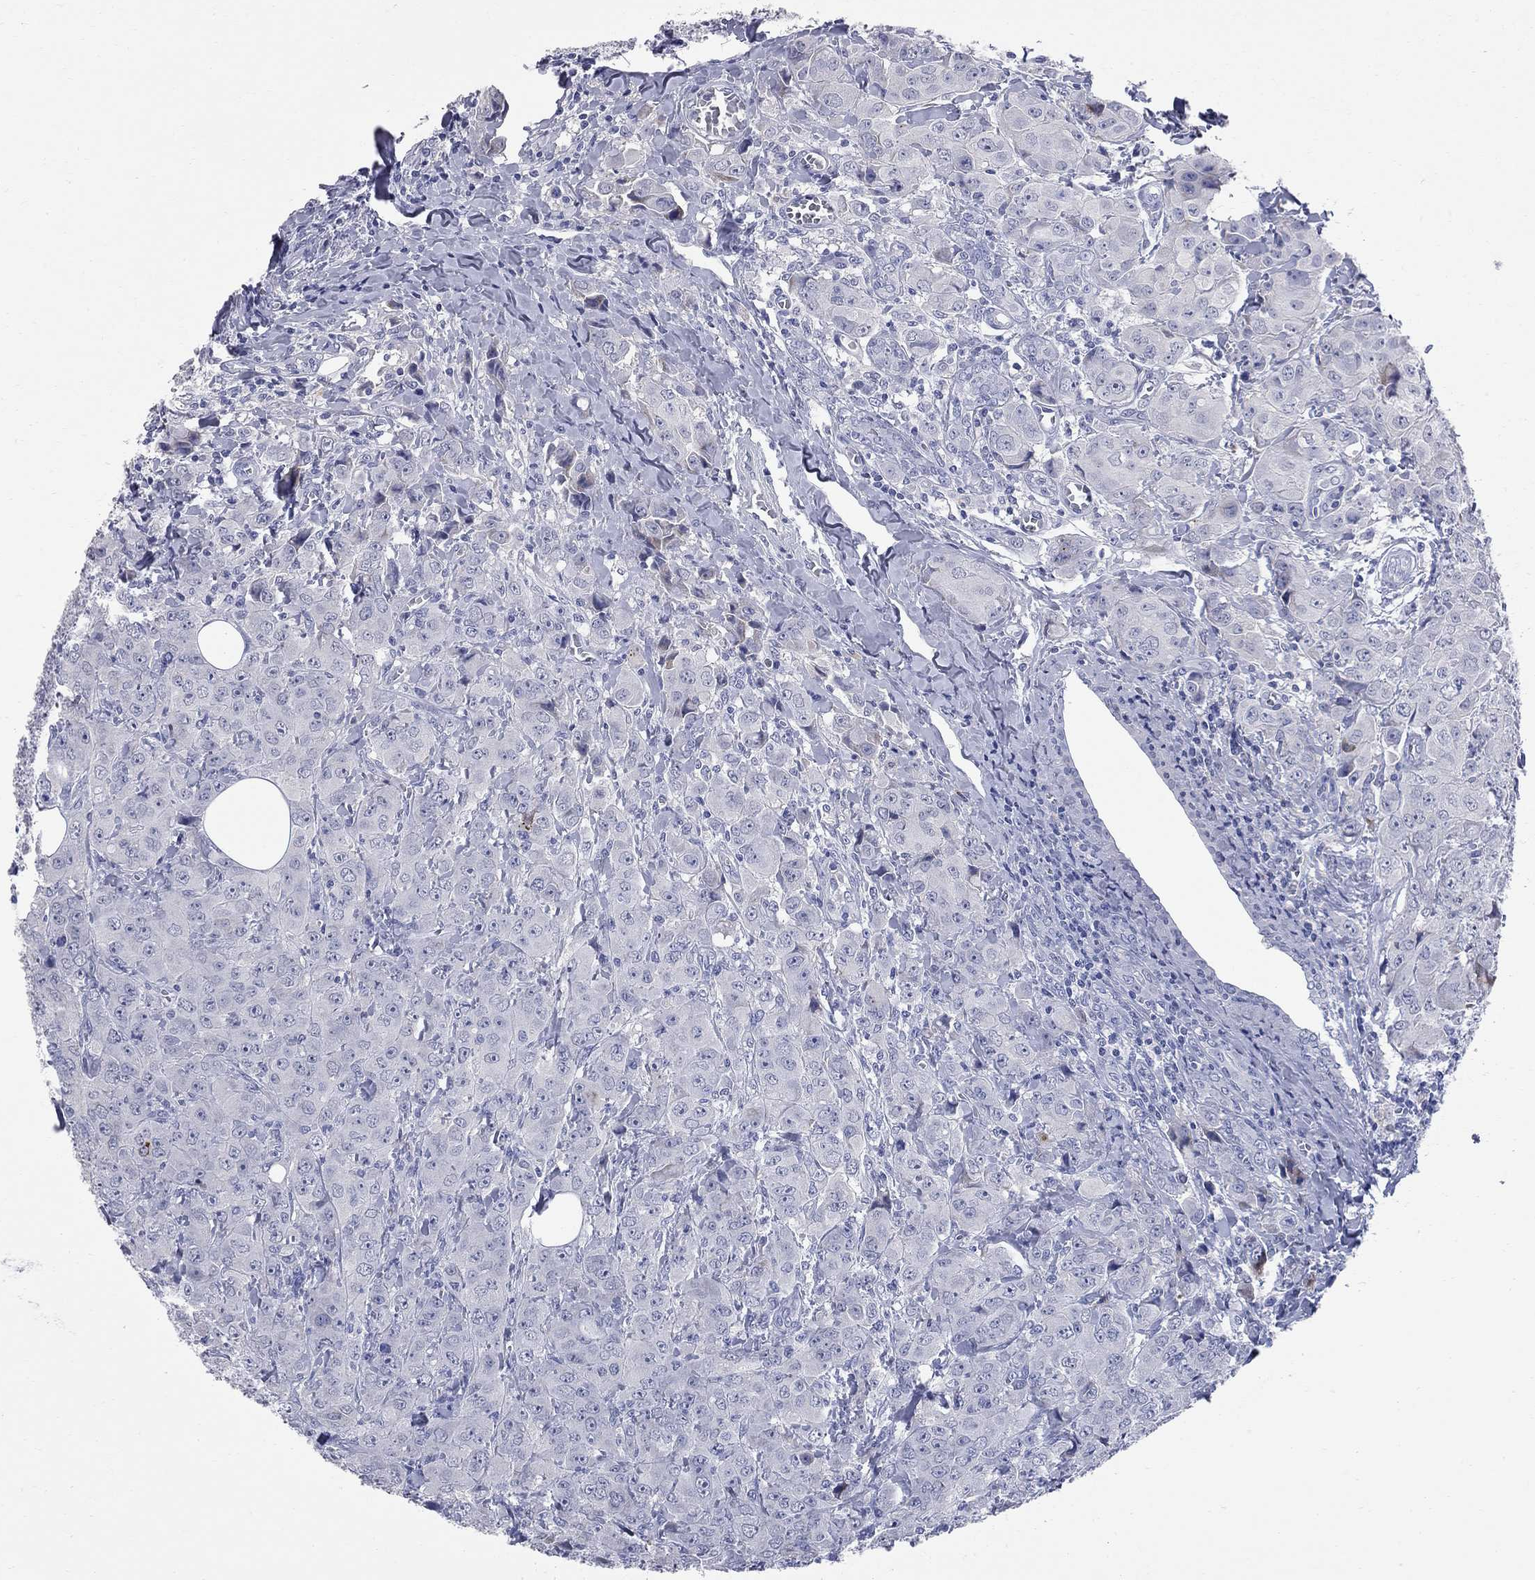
{"staining": {"intensity": "negative", "quantity": "none", "location": "none"}, "tissue": "breast cancer", "cell_type": "Tumor cells", "image_type": "cancer", "snomed": [{"axis": "morphology", "description": "Duct carcinoma"}, {"axis": "topography", "description": "Breast"}], "caption": "Immunohistochemical staining of breast cancer demonstrates no significant staining in tumor cells. Nuclei are stained in blue.", "gene": "FAM221B", "patient": {"sex": "female", "age": 43}}